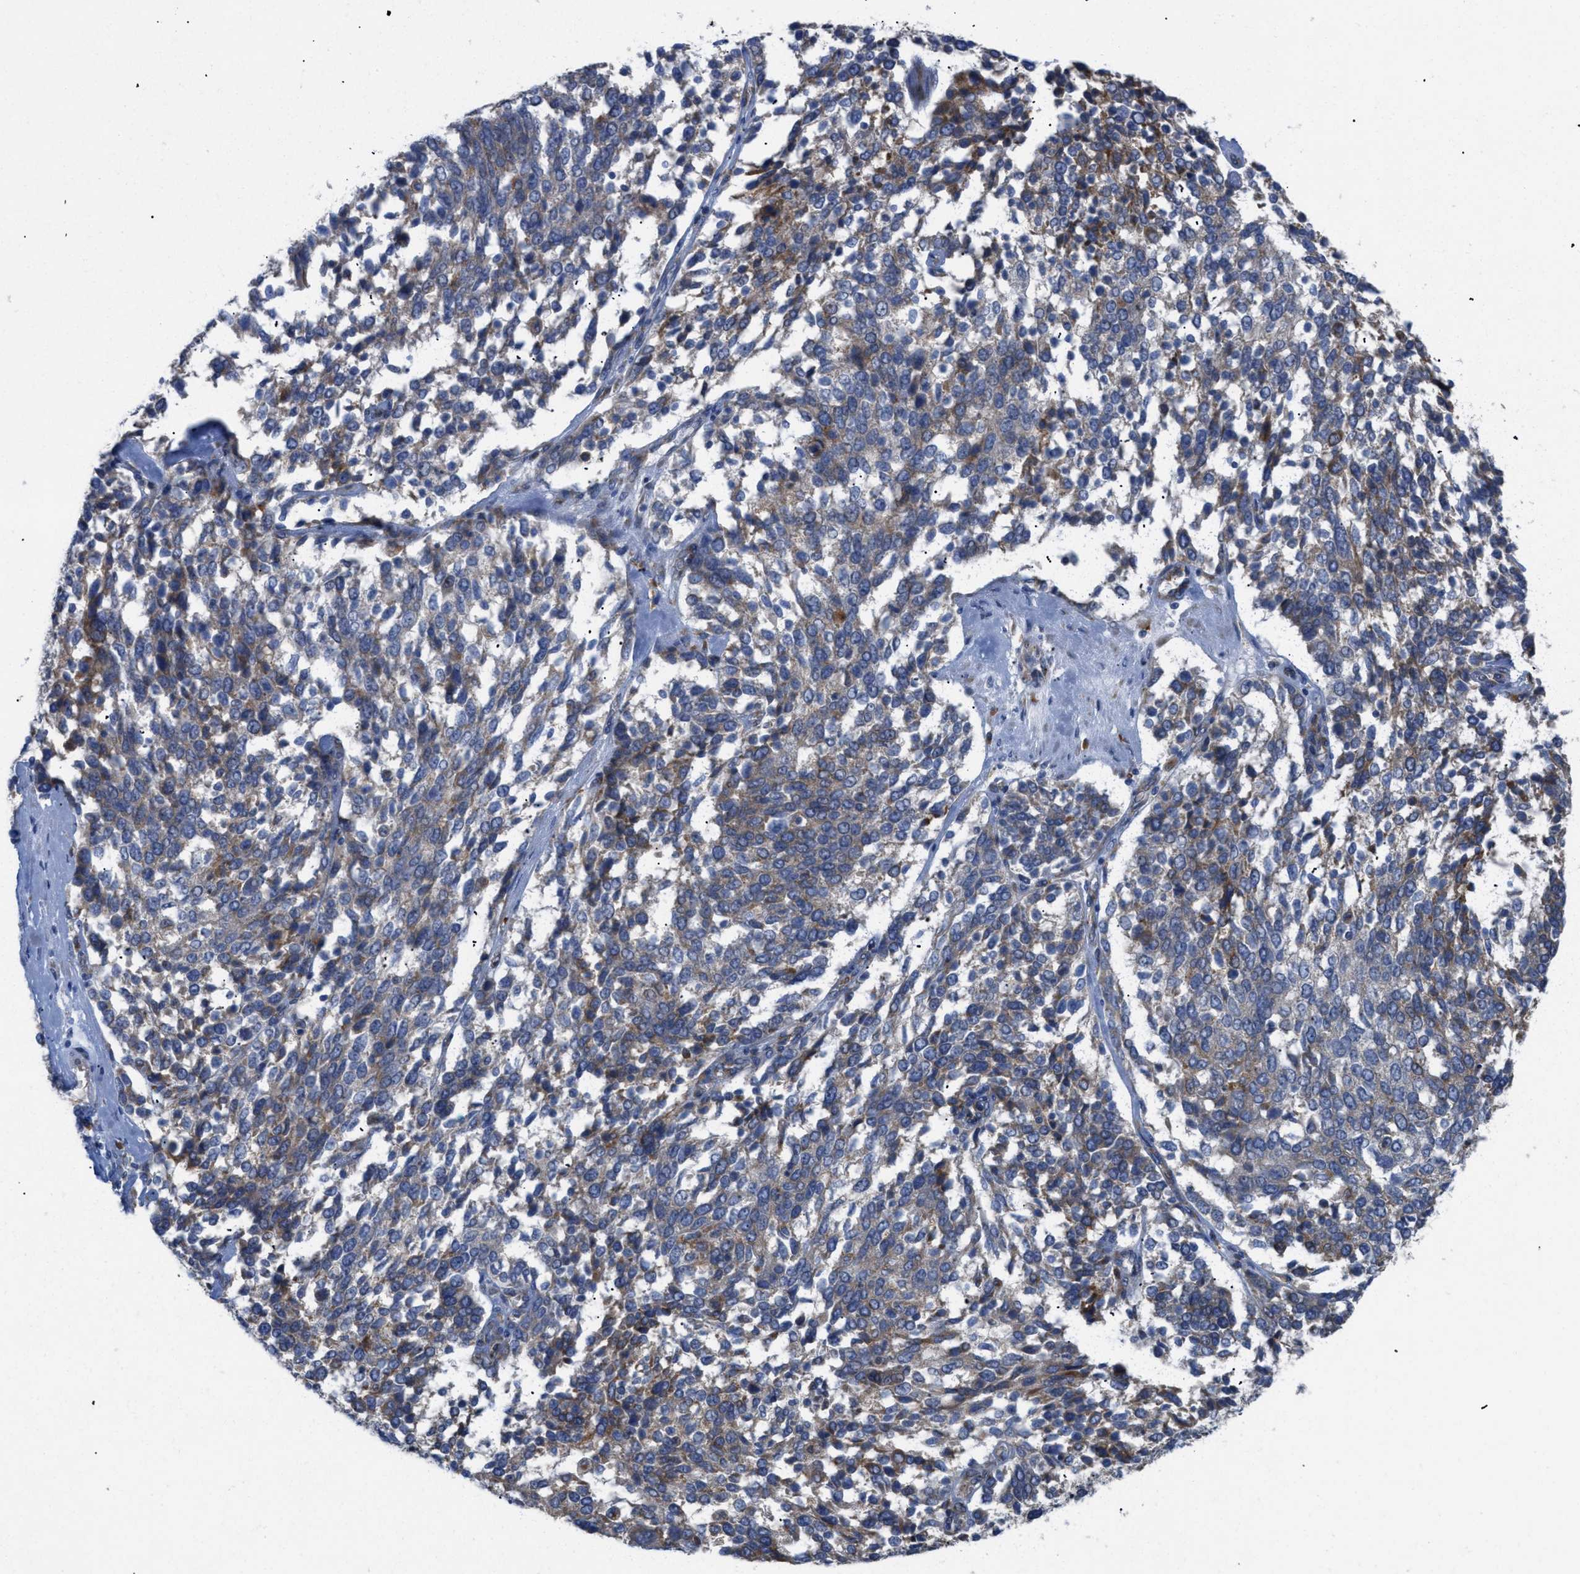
{"staining": {"intensity": "moderate", "quantity": "25%-75%", "location": "cytoplasmic/membranous"}, "tissue": "ovarian cancer", "cell_type": "Tumor cells", "image_type": "cancer", "snomed": [{"axis": "morphology", "description": "Cystadenocarcinoma, serous, NOS"}, {"axis": "topography", "description": "Ovary"}], "caption": "Tumor cells display medium levels of moderate cytoplasmic/membranous staining in approximately 25%-75% of cells in human ovarian cancer.", "gene": "SLC50A1", "patient": {"sex": "female", "age": 44}}